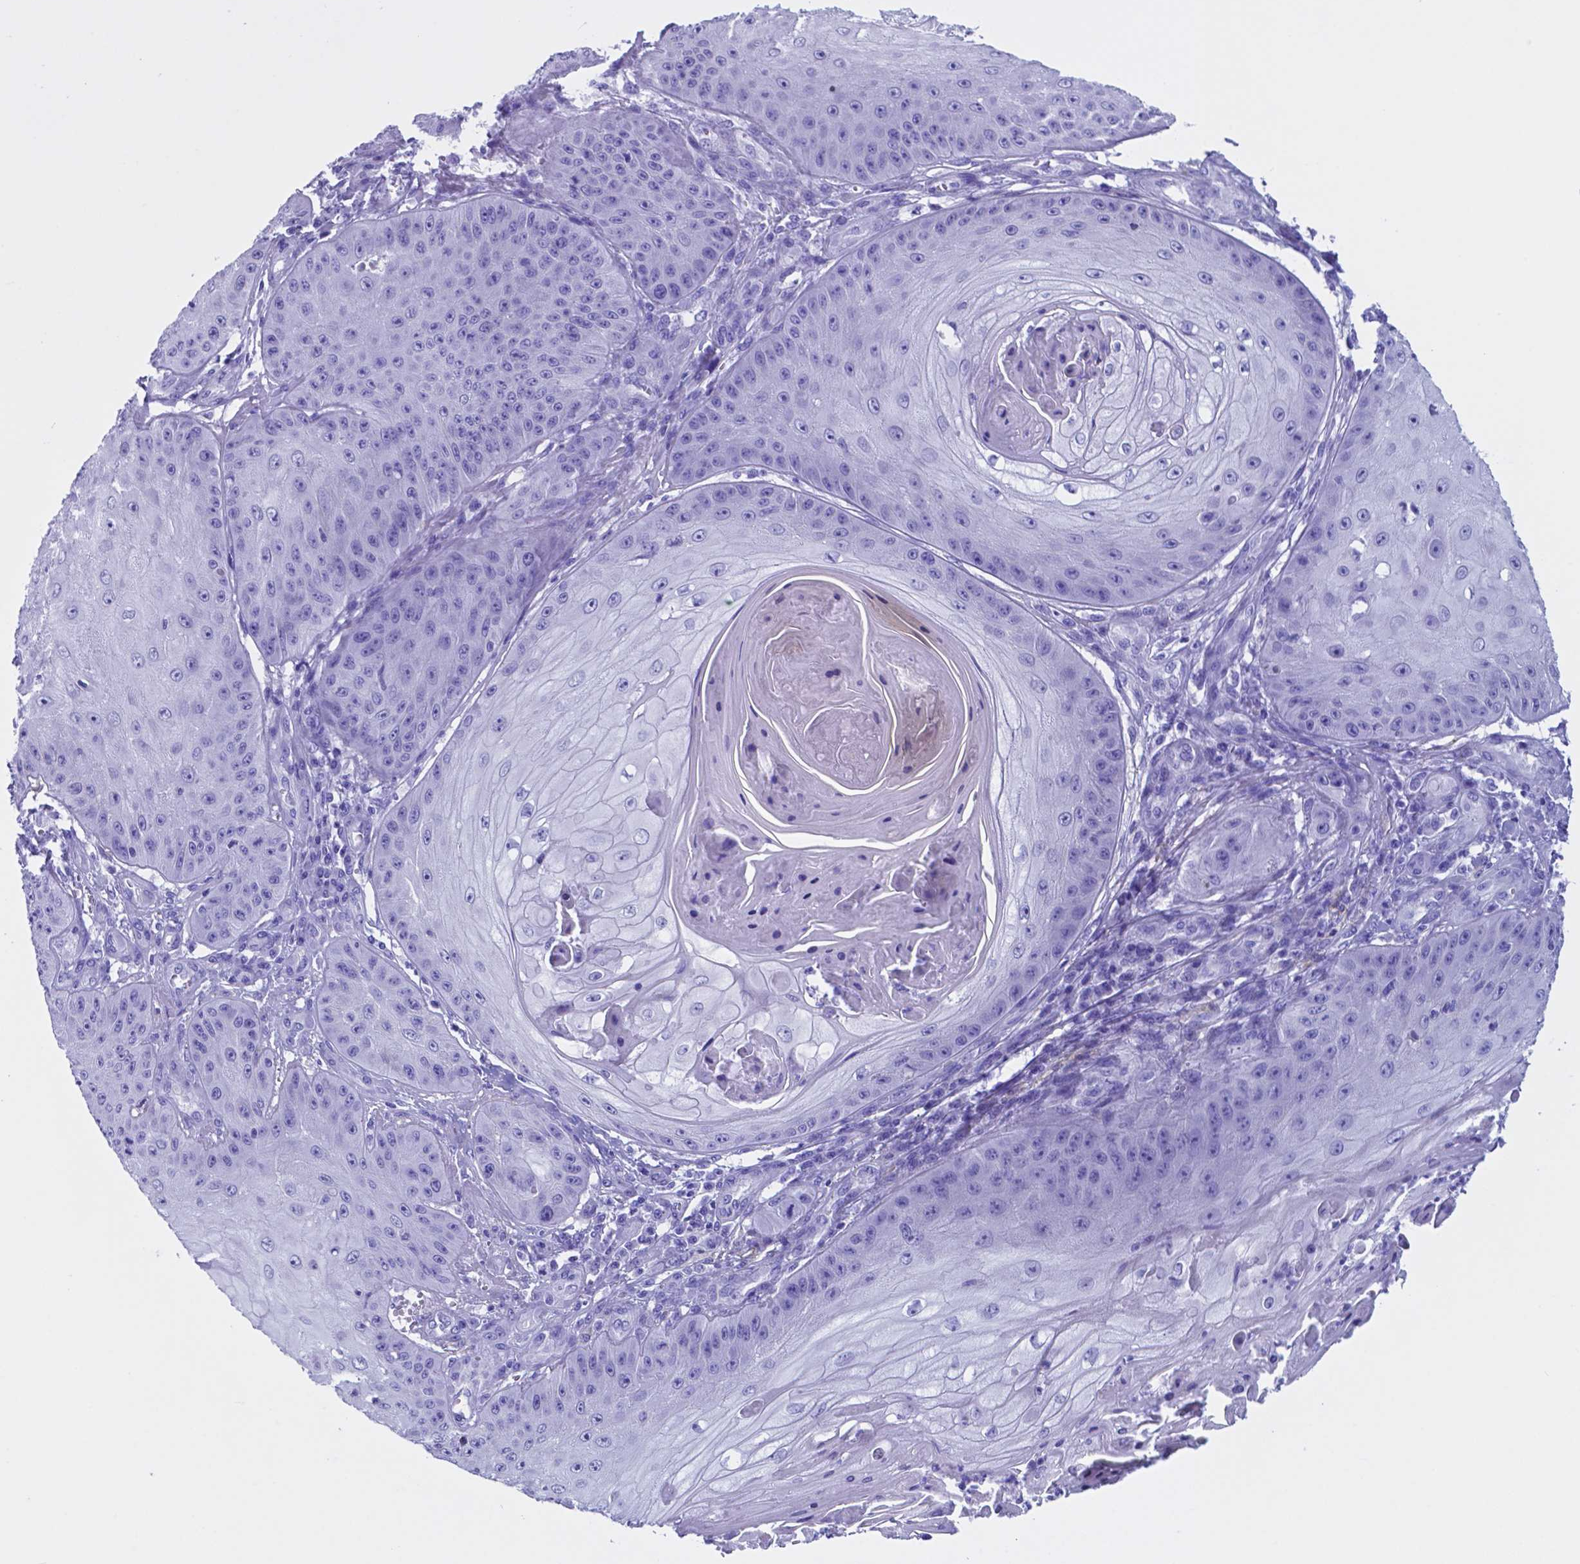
{"staining": {"intensity": "negative", "quantity": "none", "location": "none"}, "tissue": "skin cancer", "cell_type": "Tumor cells", "image_type": "cancer", "snomed": [{"axis": "morphology", "description": "Squamous cell carcinoma, NOS"}, {"axis": "topography", "description": "Skin"}], "caption": "IHC photomicrograph of neoplastic tissue: human skin cancer stained with DAB (3,3'-diaminobenzidine) exhibits no significant protein positivity in tumor cells.", "gene": "DNAAF8", "patient": {"sex": "male", "age": 70}}